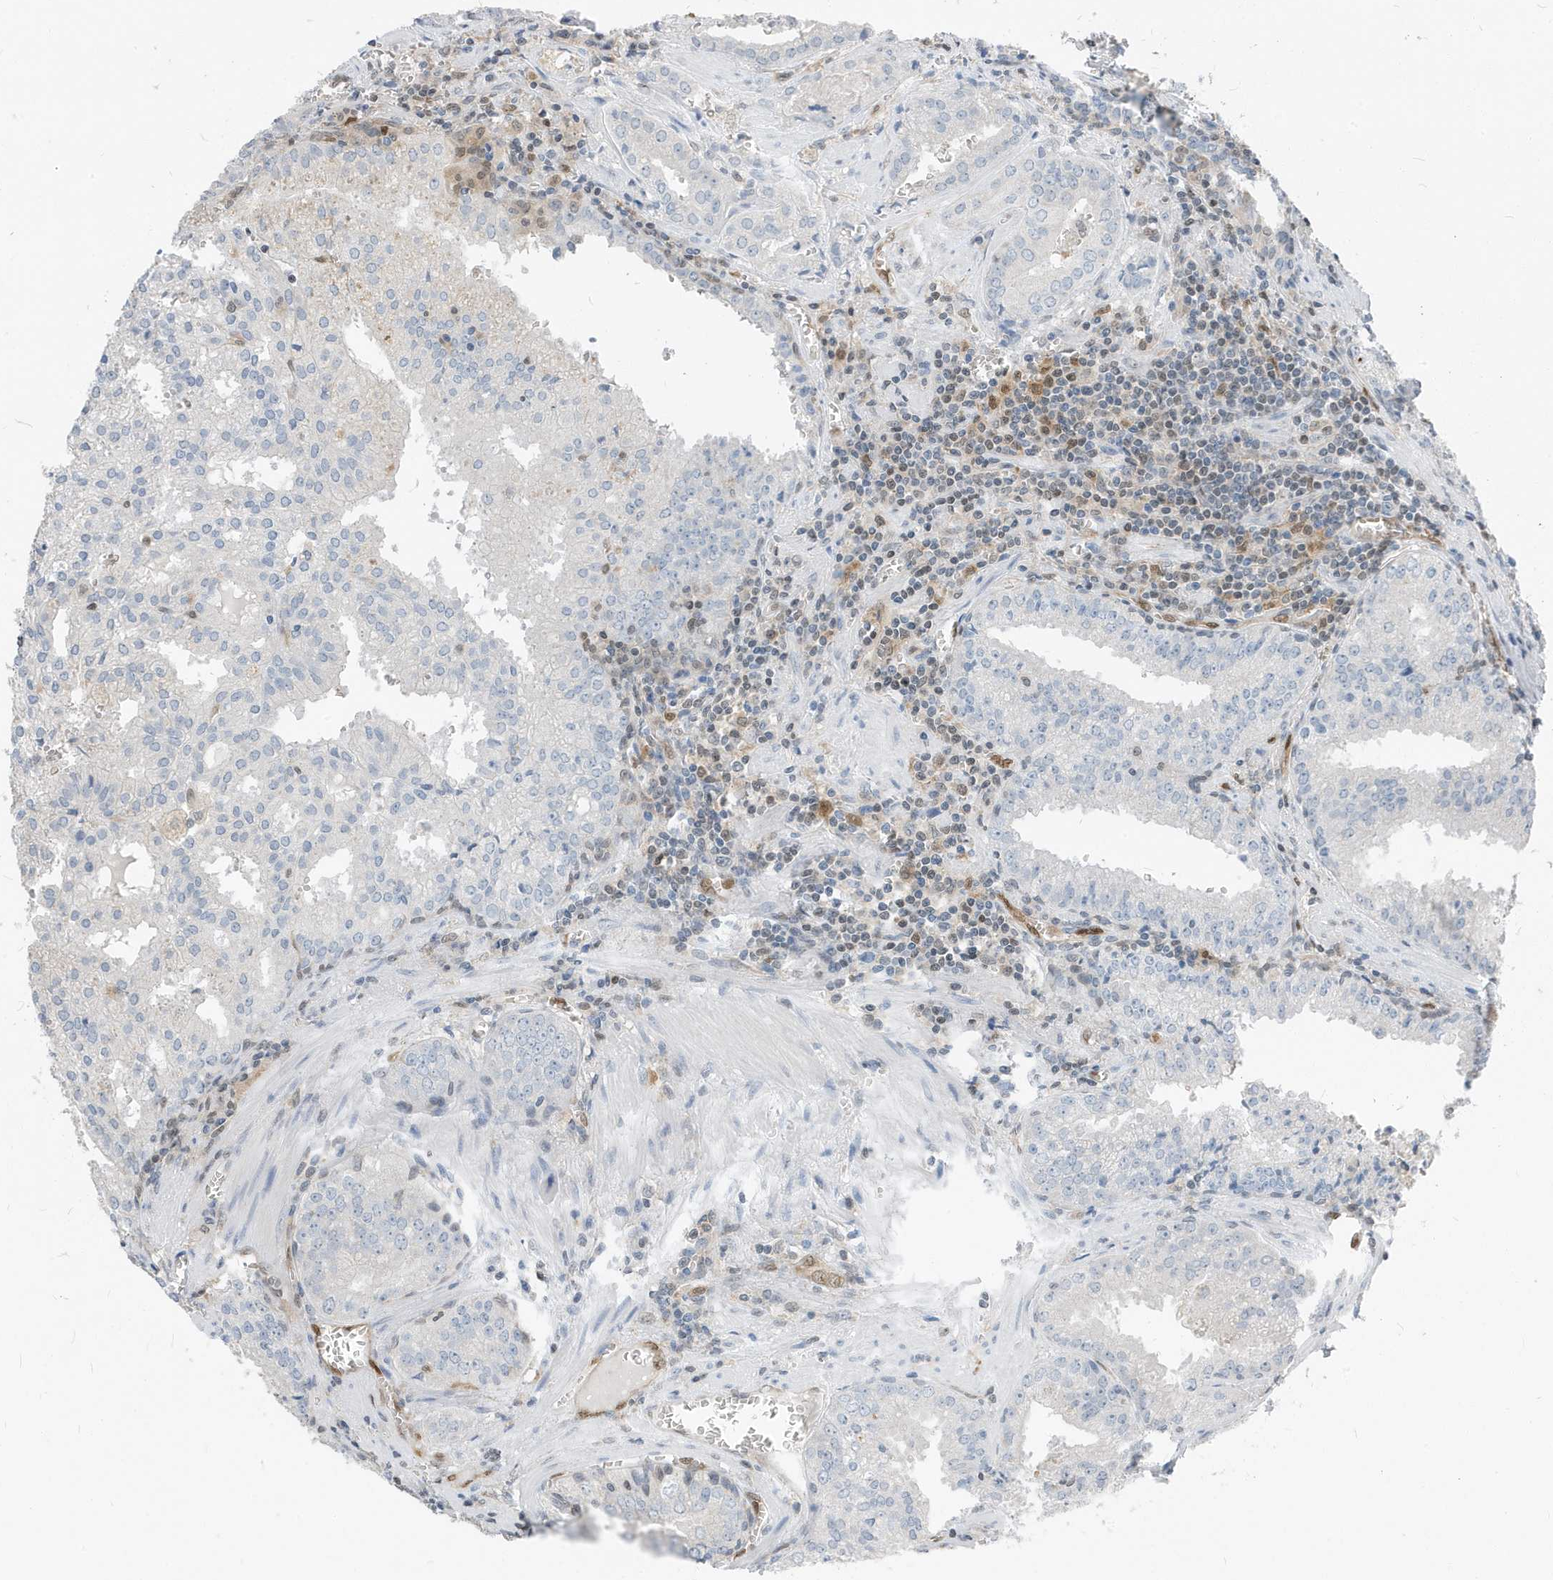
{"staining": {"intensity": "negative", "quantity": "none", "location": "none"}, "tissue": "prostate cancer", "cell_type": "Tumor cells", "image_type": "cancer", "snomed": [{"axis": "morphology", "description": "Adenocarcinoma, High grade"}, {"axis": "topography", "description": "Prostate"}], "caption": "Prostate cancer (adenocarcinoma (high-grade)) stained for a protein using immunohistochemistry (IHC) exhibits no expression tumor cells.", "gene": "NCOA7", "patient": {"sex": "male", "age": 68}}